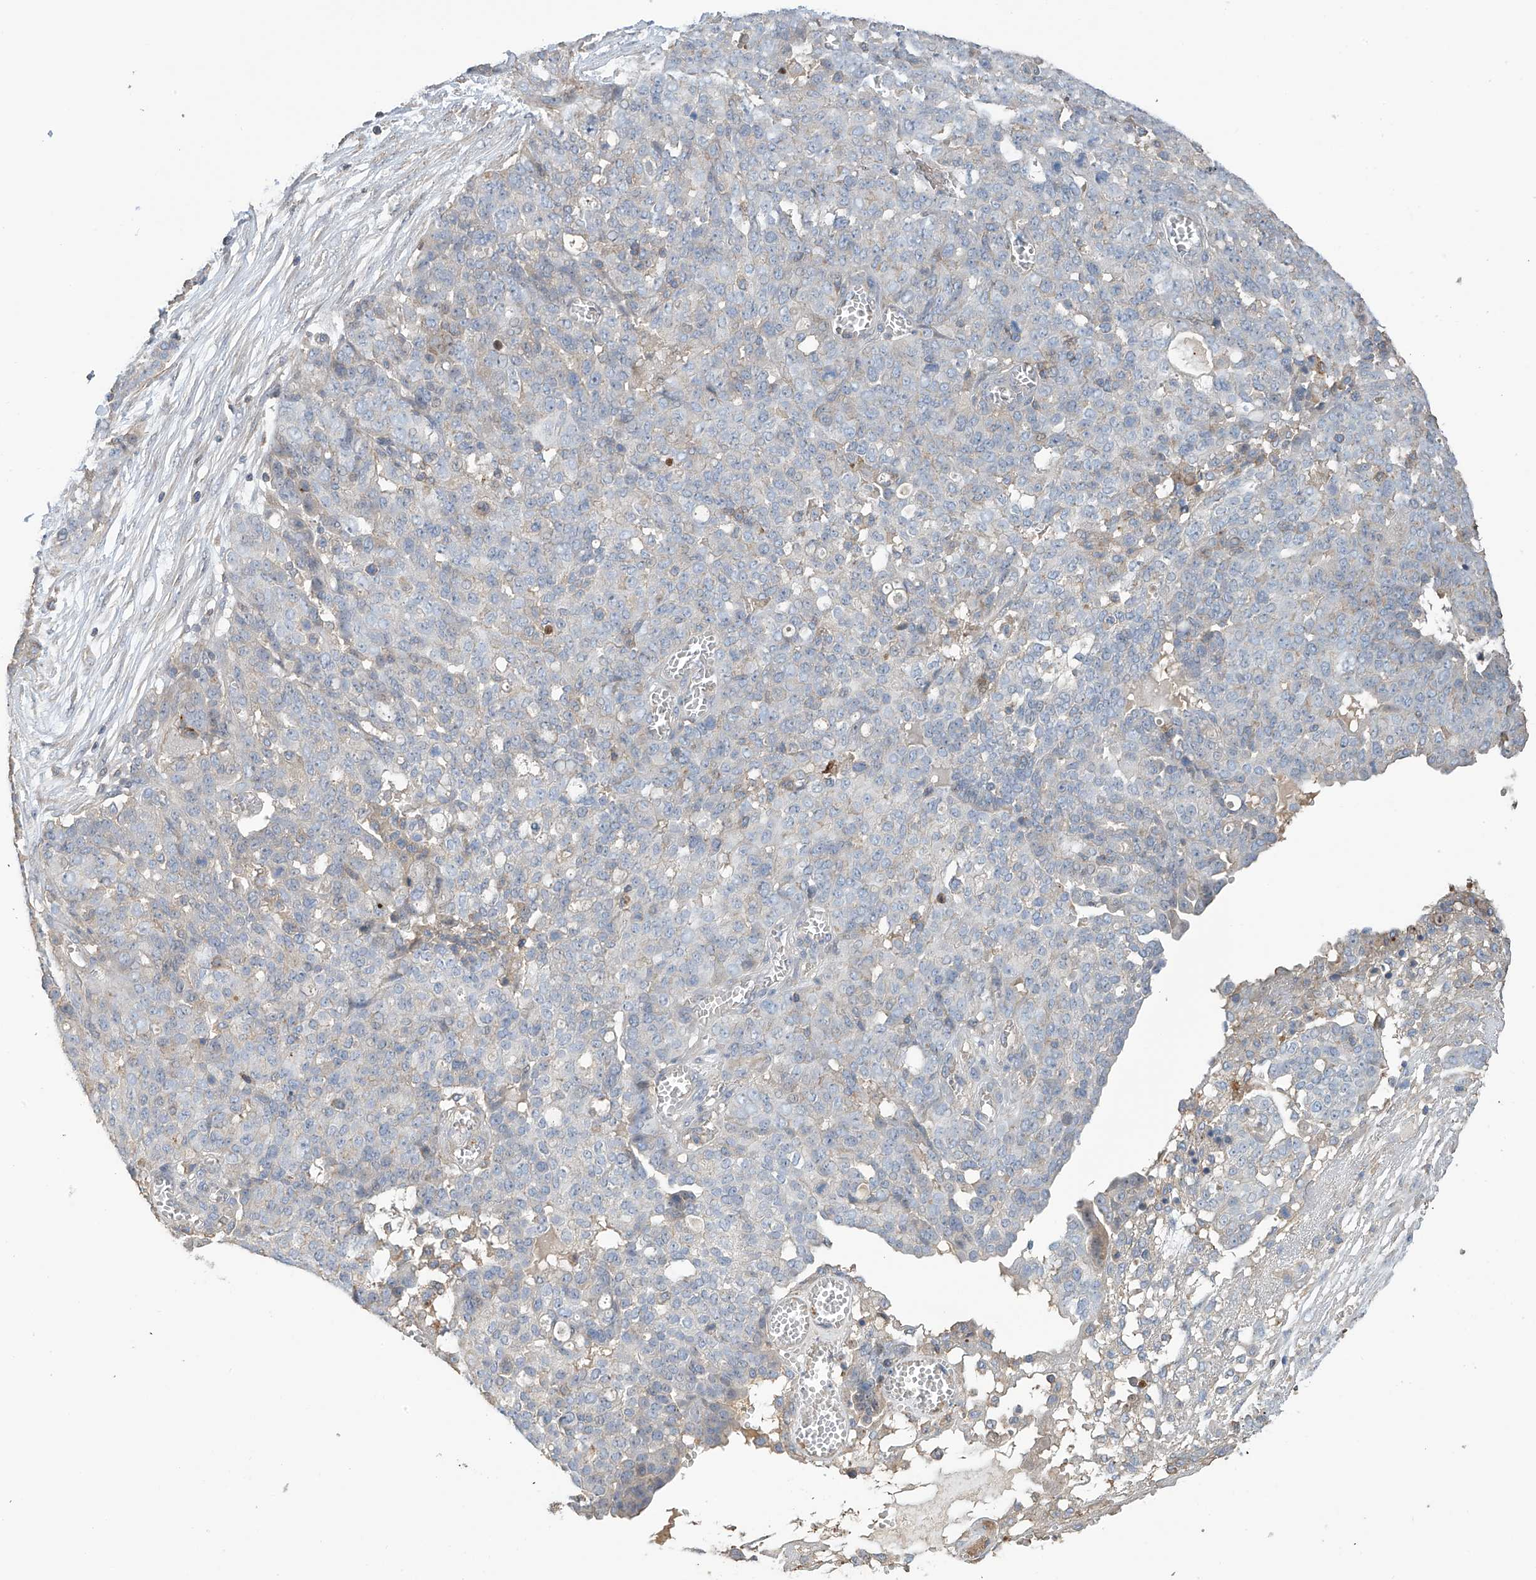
{"staining": {"intensity": "negative", "quantity": "none", "location": "none"}, "tissue": "ovarian cancer", "cell_type": "Tumor cells", "image_type": "cancer", "snomed": [{"axis": "morphology", "description": "Cystadenocarcinoma, serous, NOS"}, {"axis": "topography", "description": "Soft tissue"}, {"axis": "topography", "description": "Ovary"}], "caption": "Tumor cells are negative for protein expression in human ovarian cancer (serous cystadenocarcinoma). (DAB (3,3'-diaminobenzidine) IHC visualized using brightfield microscopy, high magnification).", "gene": "SLFN14", "patient": {"sex": "female", "age": 57}}